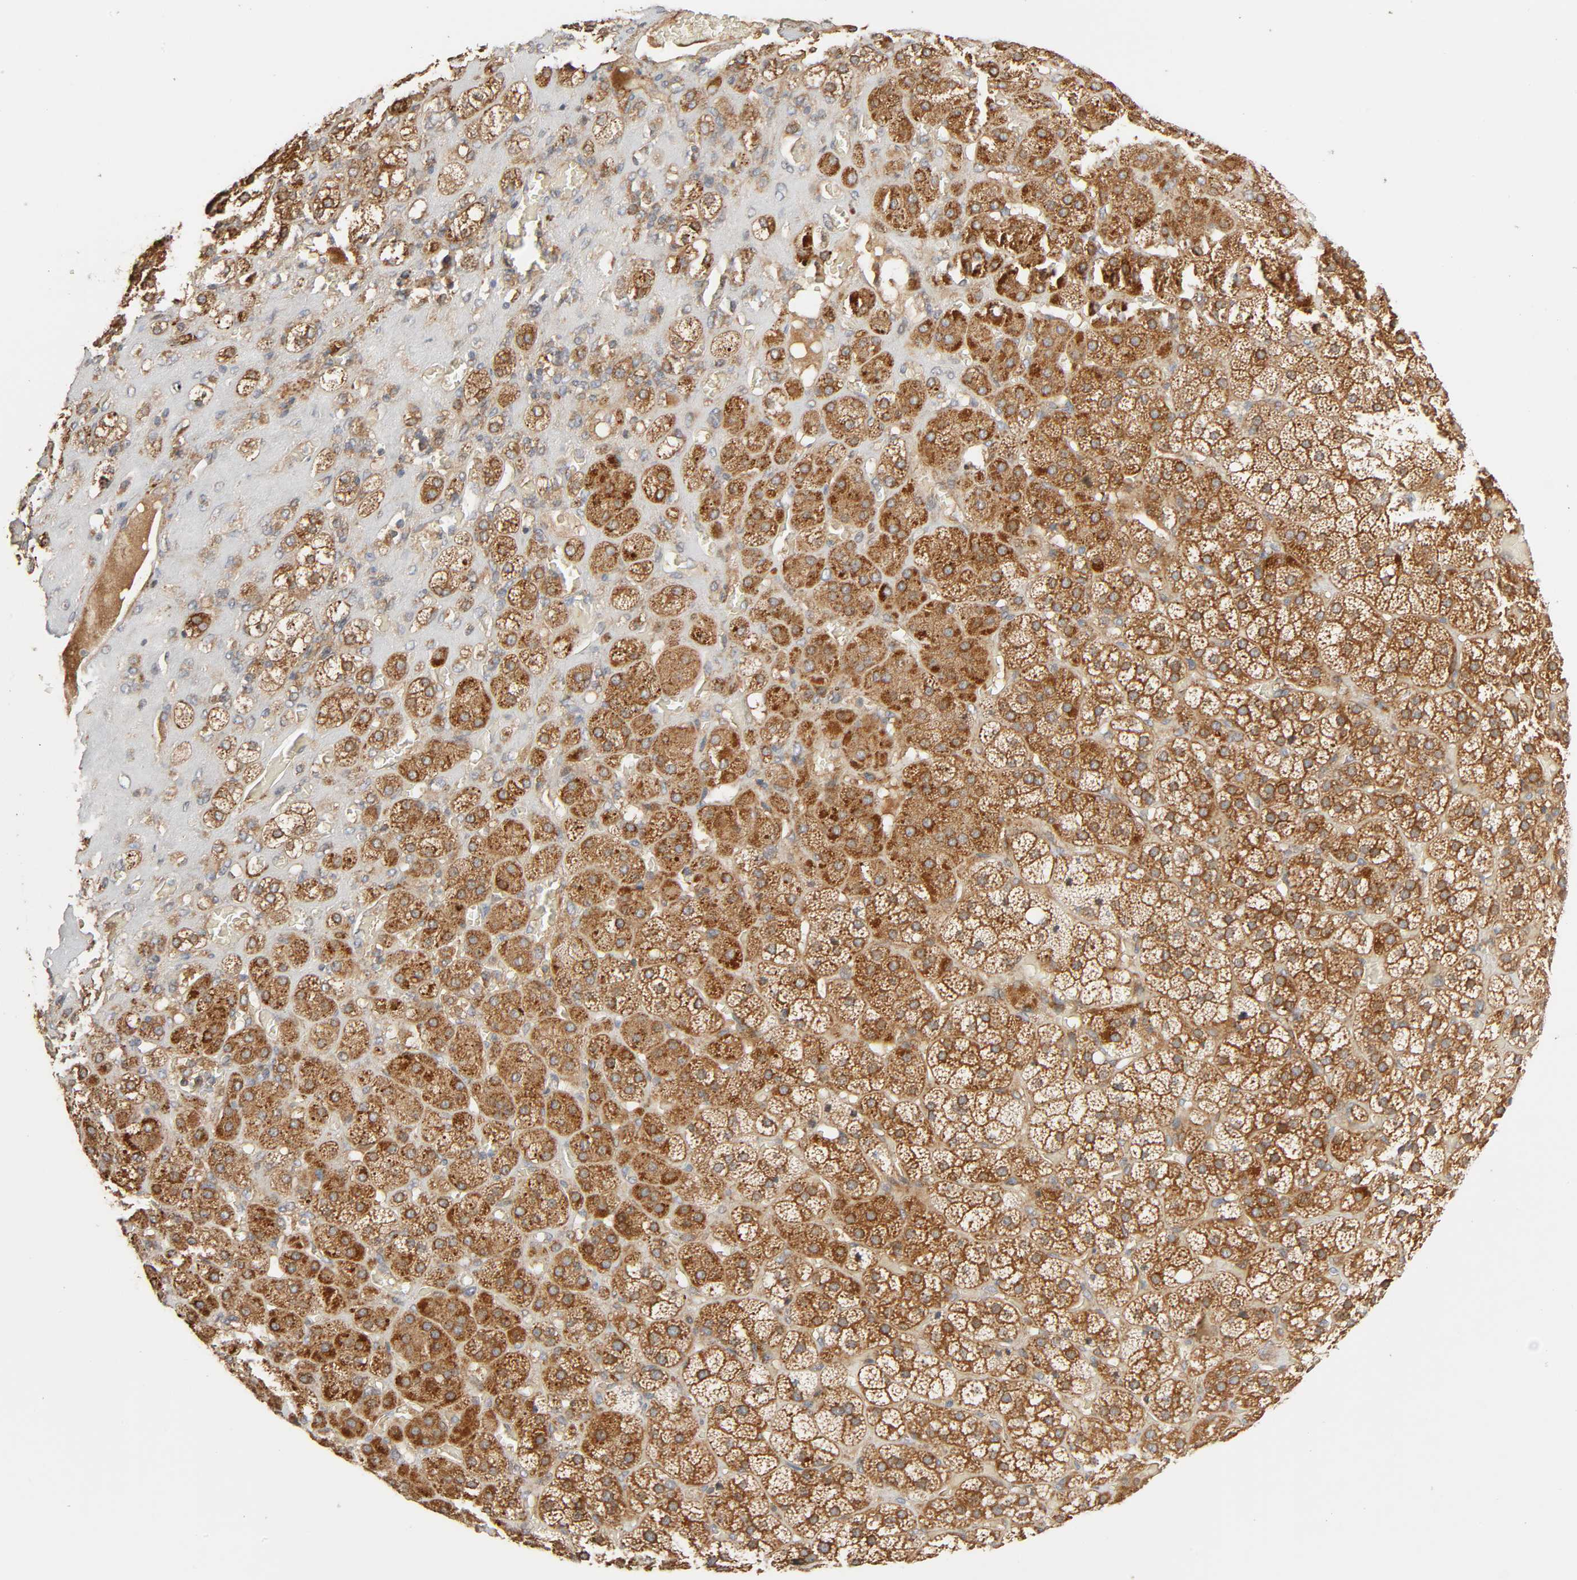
{"staining": {"intensity": "moderate", "quantity": "25%-75%", "location": "cytoplasmic/membranous"}, "tissue": "adrenal gland", "cell_type": "Glandular cells", "image_type": "normal", "snomed": [{"axis": "morphology", "description": "Normal tissue, NOS"}, {"axis": "topography", "description": "Adrenal gland"}], "caption": "The immunohistochemical stain highlights moderate cytoplasmic/membranous expression in glandular cells of normal adrenal gland. (Stains: DAB in brown, nuclei in blue, Microscopy: brightfield microscopy at high magnification).", "gene": "SGSM1", "patient": {"sex": "female", "age": 71}}